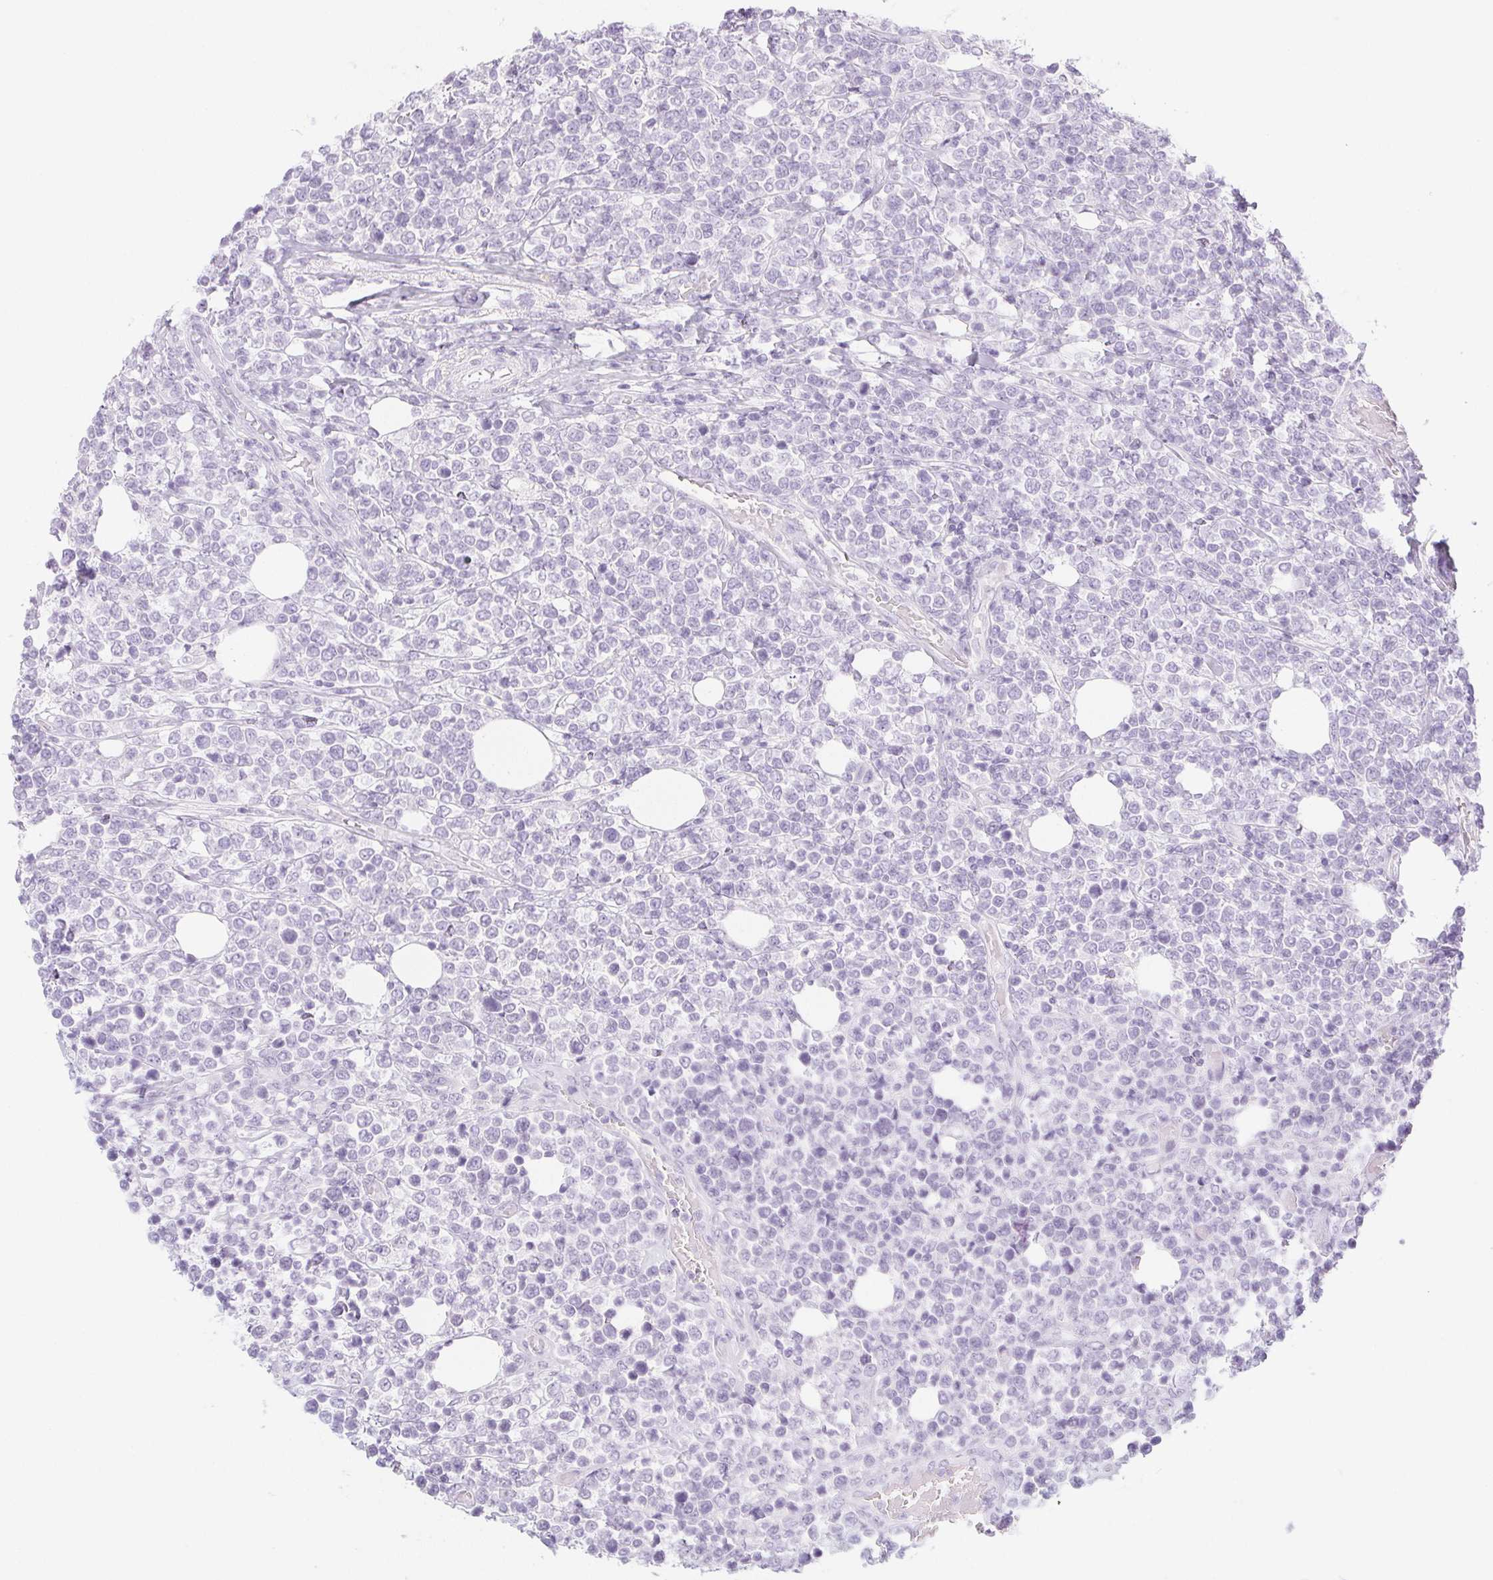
{"staining": {"intensity": "negative", "quantity": "none", "location": "none"}, "tissue": "lymphoma", "cell_type": "Tumor cells", "image_type": "cancer", "snomed": [{"axis": "morphology", "description": "Malignant lymphoma, non-Hodgkin's type, High grade"}, {"axis": "topography", "description": "Soft tissue"}], "caption": "DAB immunohistochemical staining of malignant lymphoma, non-Hodgkin's type (high-grade) displays no significant staining in tumor cells.", "gene": "SPRR3", "patient": {"sex": "female", "age": 56}}